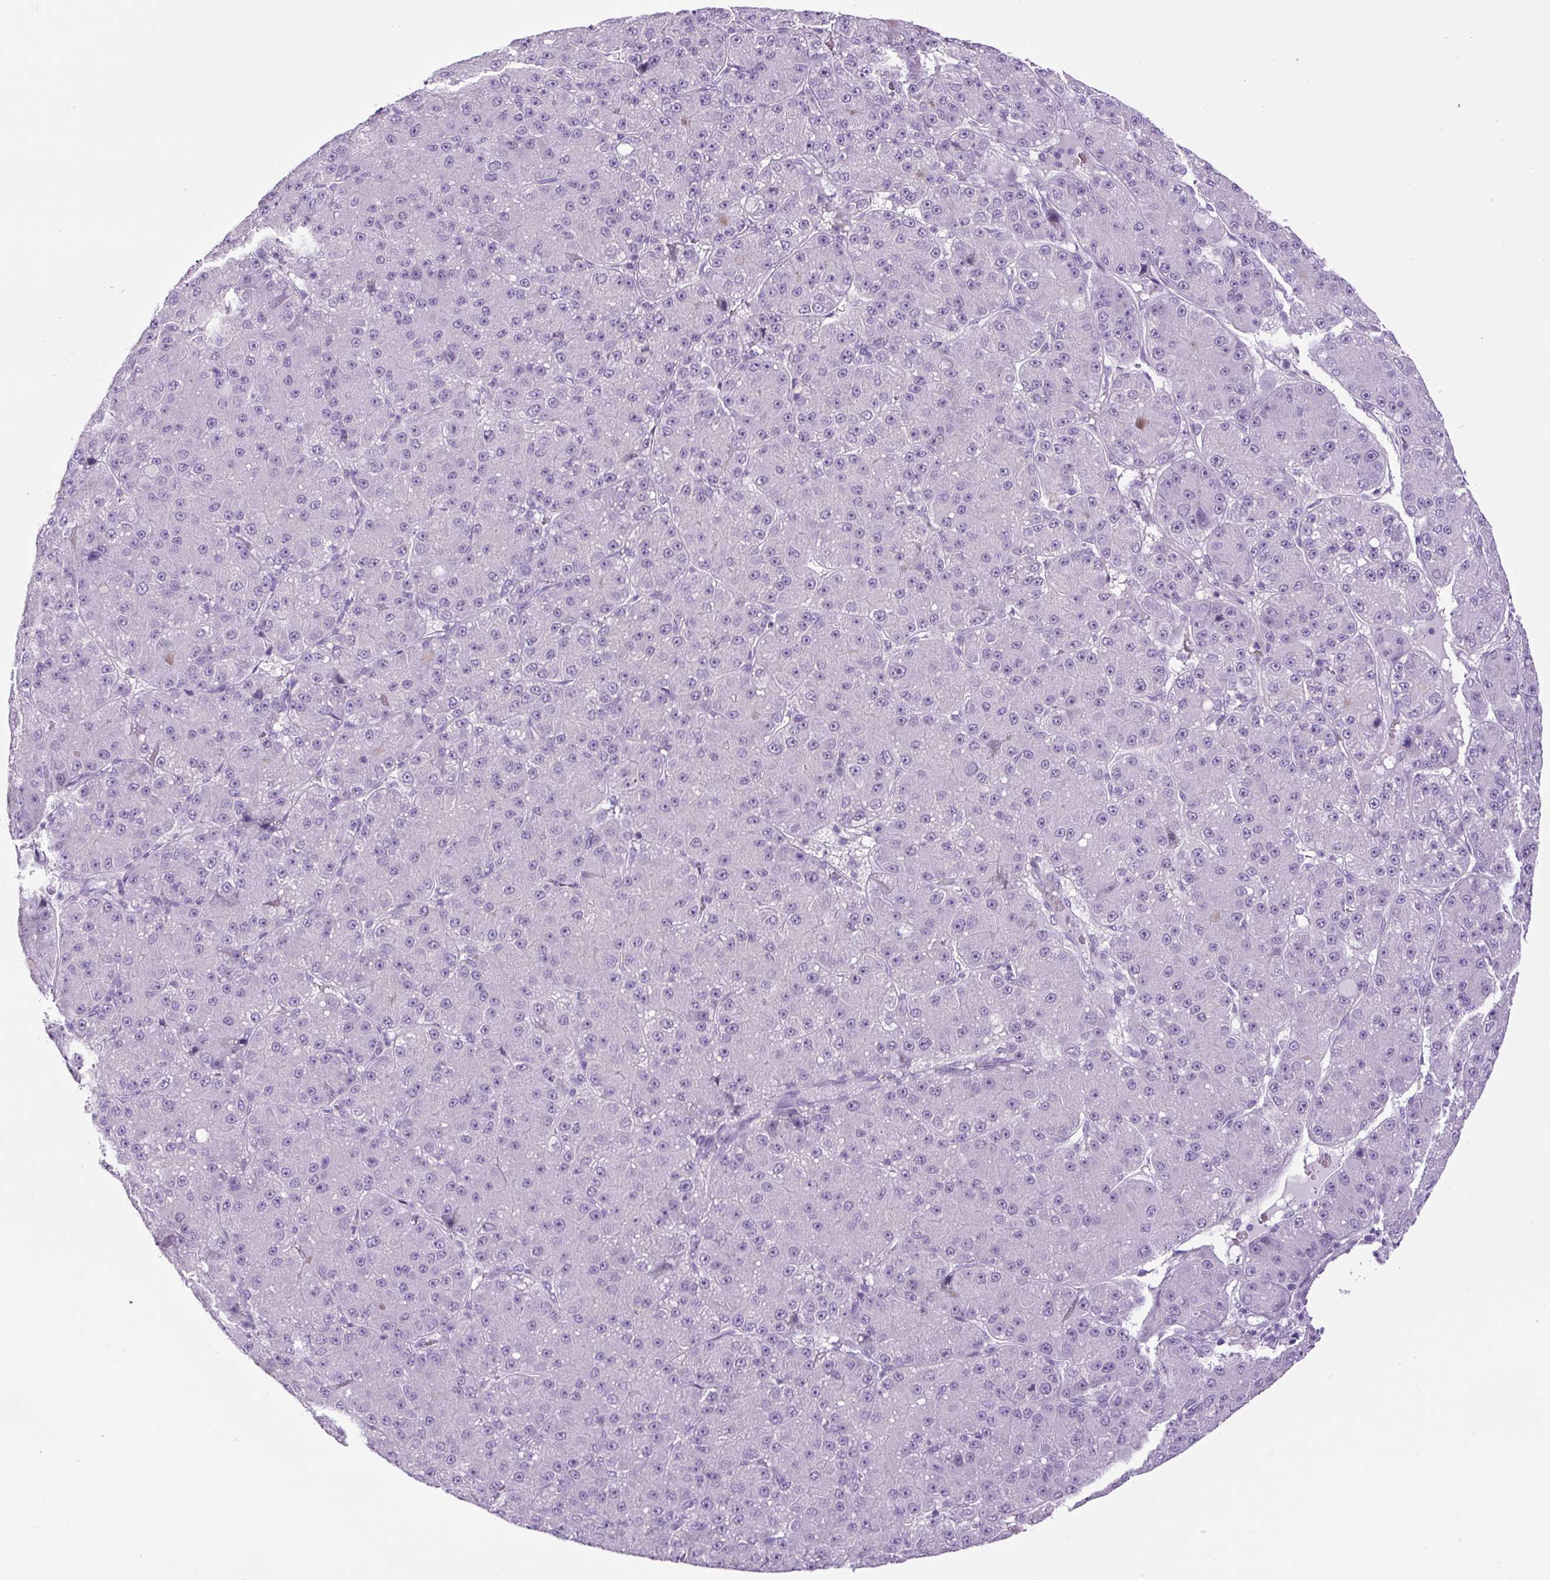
{"staining": {"intensity": "negative", "quantity": "none", "location": "none"}, "tissue": "liver cancer", "cell_type": "Tumor cells", "image_type": "cancer", "snomed": [{"axis": "morphology", "description": "Carcinoma, Hepatocellular, NOS"}, {"axis": "topography", "description": "Liver"}], "caption": "DAB (3,3'-diaminobenzidine) immunohistochemical staining of liver hepatocellular carcinoma exhibits no significant expression in tumor cells.", "gene": "RHBDD2", "patient": {"sex": "male", "age": 67}}